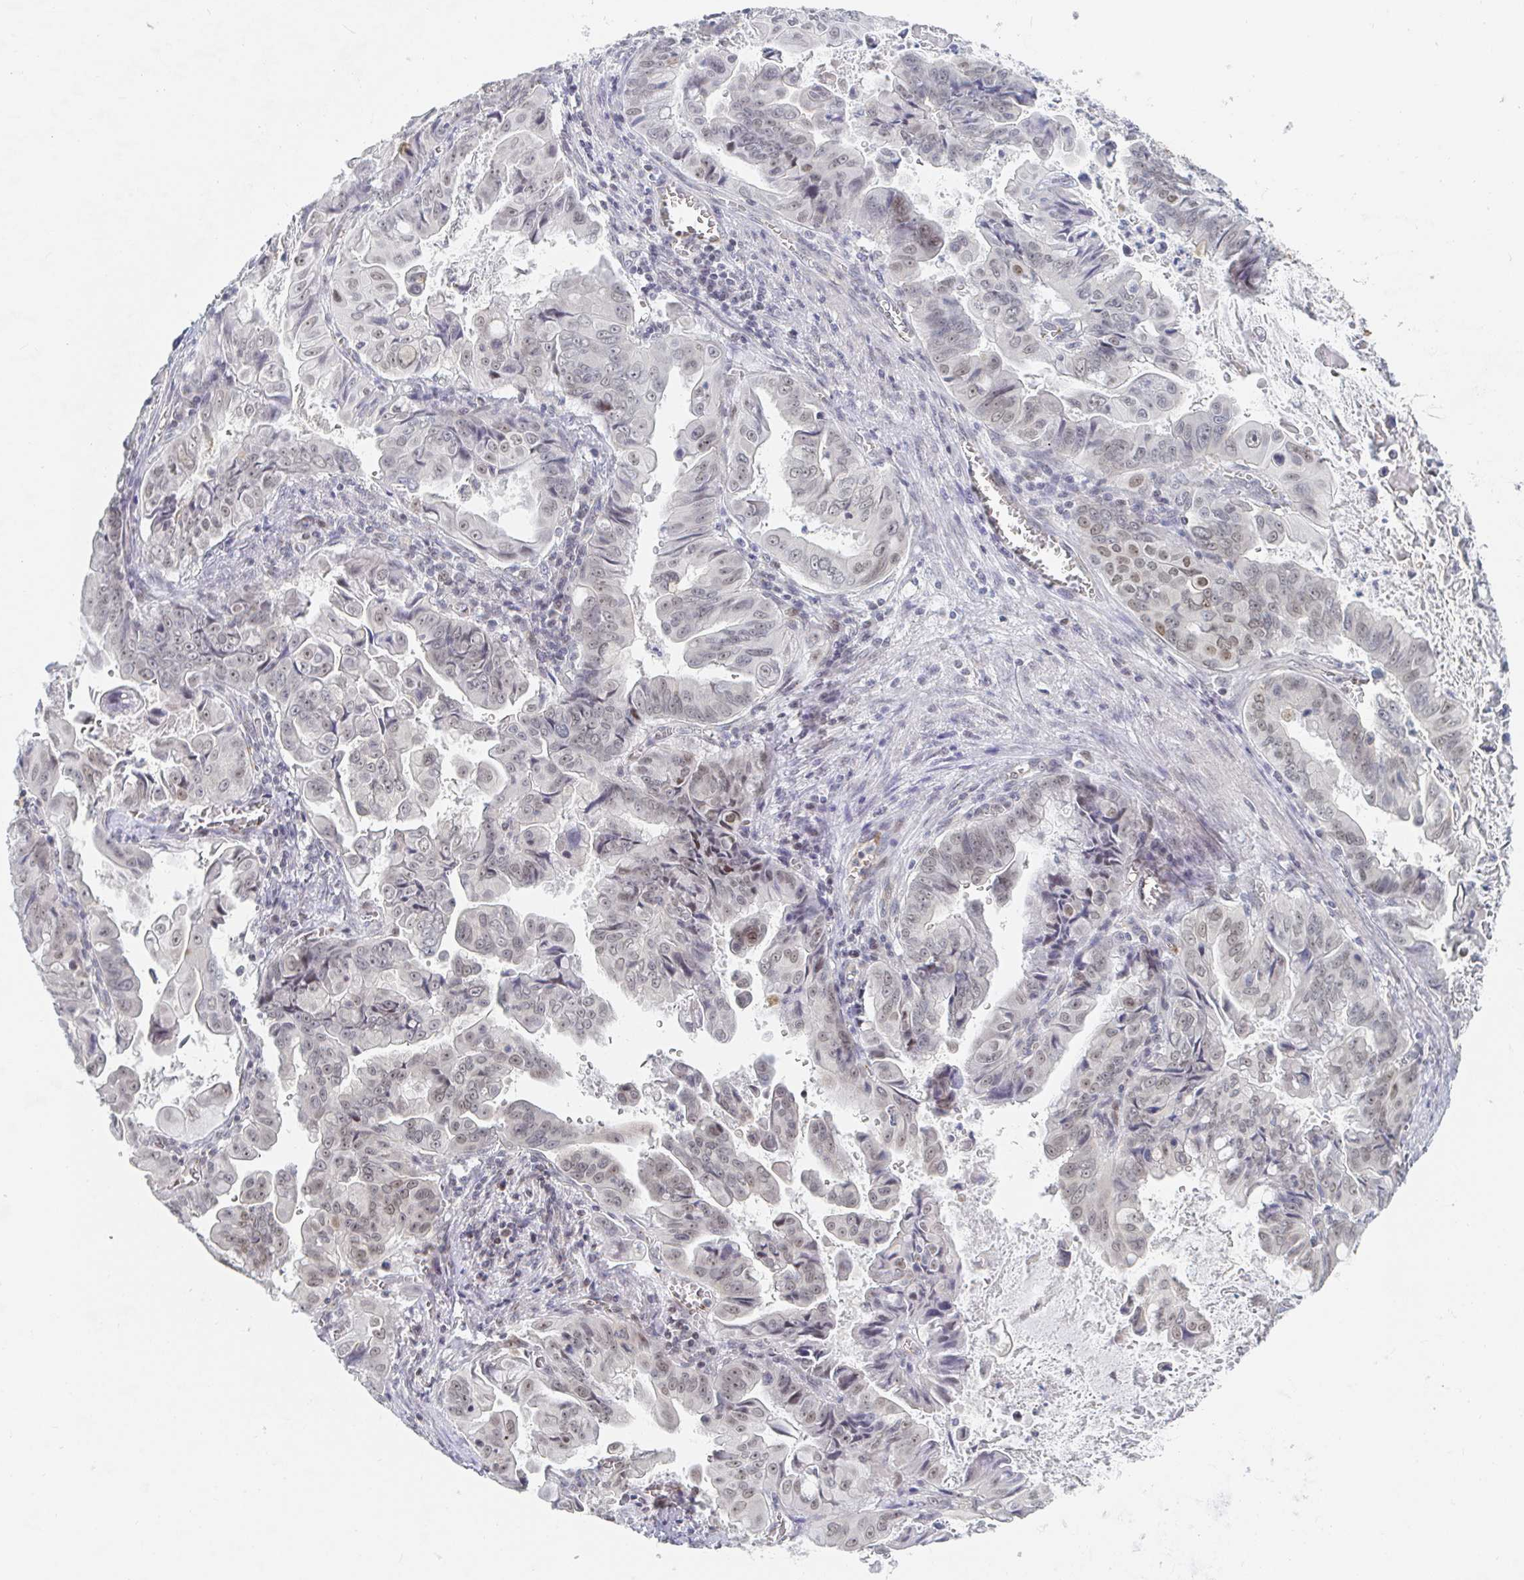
{"staining": {"intensity": "weak", "quantity": ">75%", "location": "nuclear"}, "tissue": "stomach cancer", "cell_type": "Tumor cells", "image_type": "cancer", "snomed": [{"axis": "morphology", "description": "Adenocarcinoma, NOS"}, {"axis": "topography", "description": "Stomach, upper"}], "caption": "Stomach cancer (adenocarcinoma) stained for a protein displays weak nuclear positivity in tumor cells. The protein is shown in brown color, while the nuclei are stained blue.", "gene": "CHD2", "patient": {"sex": "male", "age": 80}}